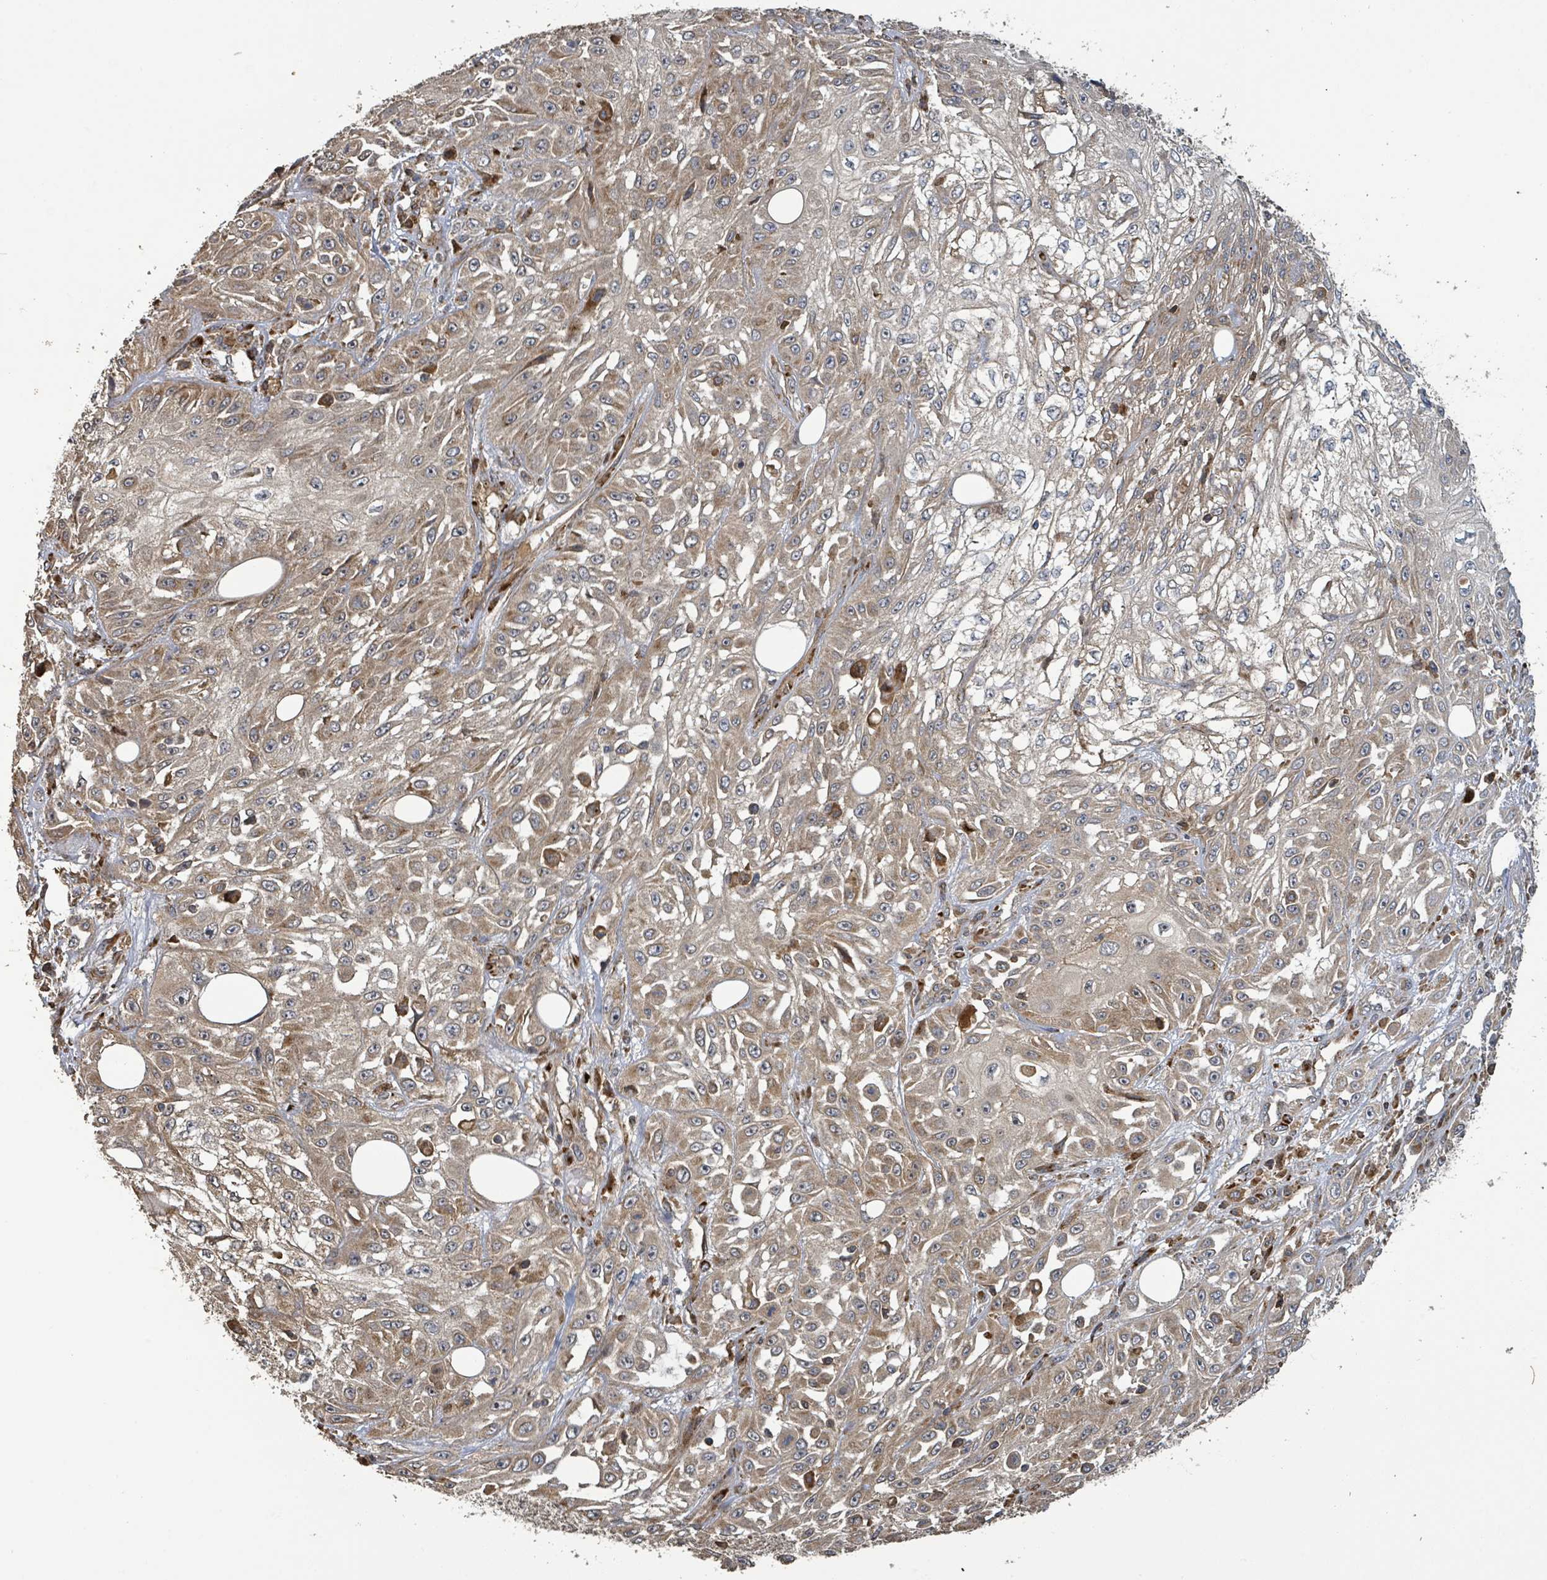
{"staining": {"intensity": "moderate", "quantity": "25%-75%", "location": "cytoplasmic/membranous"}, "tissue": "skin cancer", "cell_type": "Tumor cells", "image_type": "cancer", "snomed": [{"axis": "morphology", "description": "Squamous cell carcinoma, NOS"}, {"axis": "morphology", "description": "Squamous cell carcinoma, metastatic, NOS"}, {"axis": "topography", "description": "Skin"}, {"axis": "topography", "description": "Lymph node"}], "caption": "Immunohistochemistry histopathology image of human metastatic squamous cell carcinoma (skin) stained for a protein (brown), which shows medium levels of moderate cytoplasmic/membranous positivity in approximately 25%-75% of tumor cells.", "gene": "STARD4", "patient": {"sex": "male", "age": 75}}